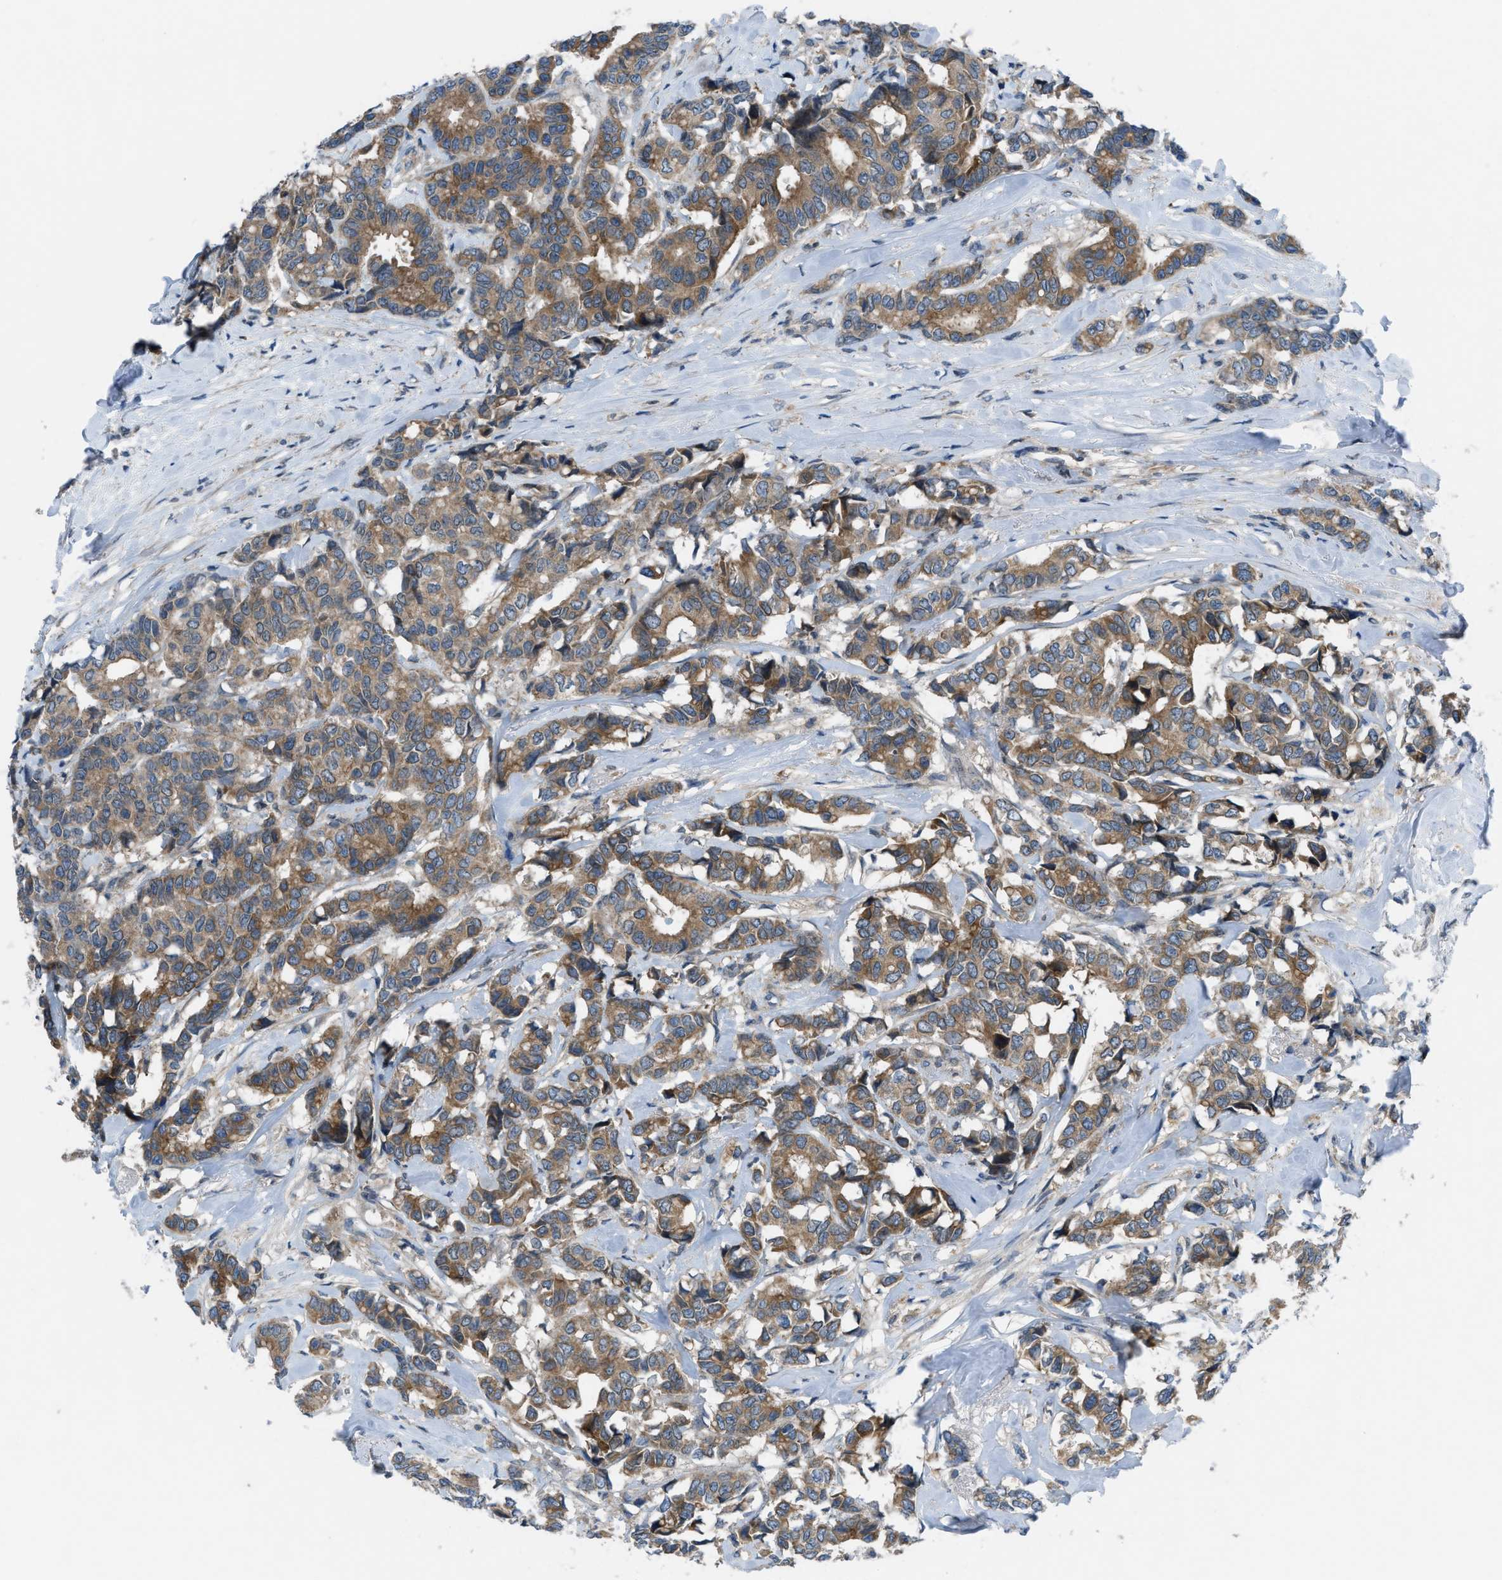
{"staining": {"intensity": "moderate", "quantity": ">75%", "location": "cytoplasmic/membranous"}, "tissue": "breast cancer", "cell_type": "Tumor cells", "image_type": "cancer", "snomed": [{"axis": "morphology", "description": "Duct carcinoma"}, {"axis": "topography", "description": "Breast"}], "caption": "Human breast cancer stained for a protein (brown) shows moderate cytoplasmic/membranous positive positivity in approximately >75% of tumor cells.", "gene": "BAZ2B", "patient": {"sex": "female", "age": 87}}